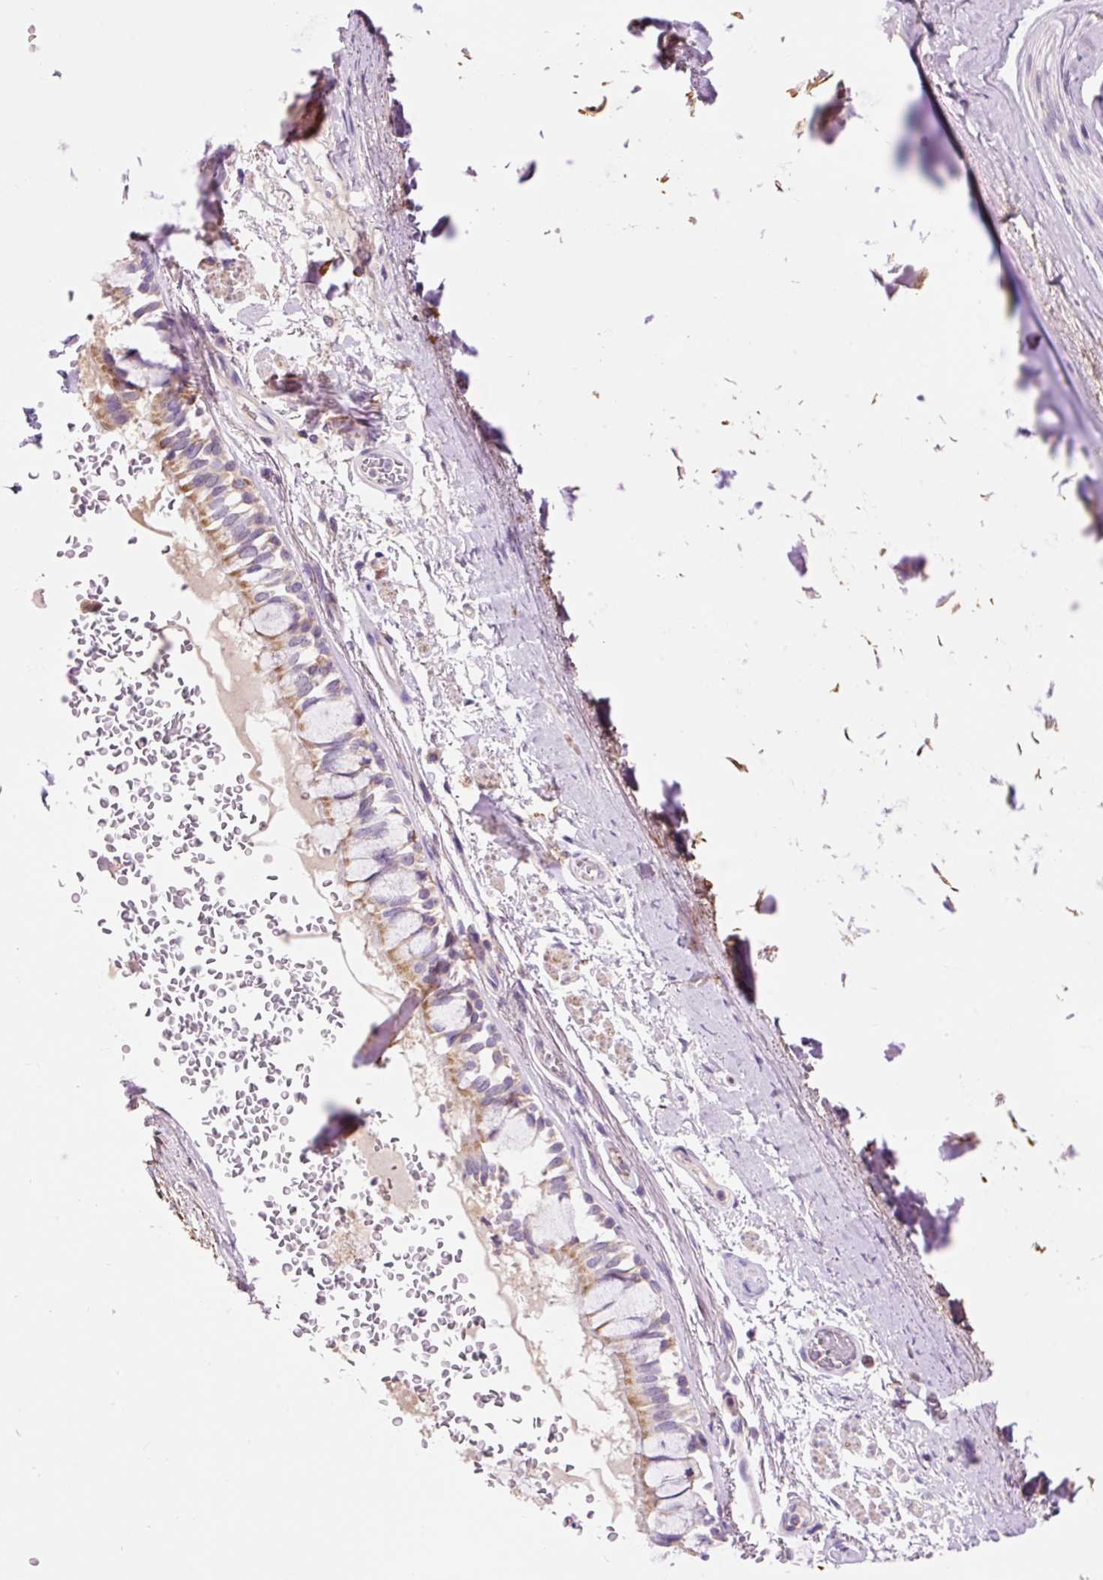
{"staining": {"intensity": "moderate", "quantity": "25%-75%", "location": "cytoplasmic/membranous"}, "tissue": "bronchus", "cell_type": "Respiratory epithelial cells", "image_type": "normal", "snomed": [{"axis": "morphology", "description": "Normal tissue, NOS"}, {"axis": "topography", "description": "Bronchus"}], "caption": "Immunohistochemistry (IHC) histopathology image of normal human bronchus stained for a protein (brown), which shows medium levels of moderate cytoplasmic/membranous staining in approximately 25%-75% of respiratory epithelial cells.", "gene": "IMMT", "patient": {"sex": "male", "age": 70}}